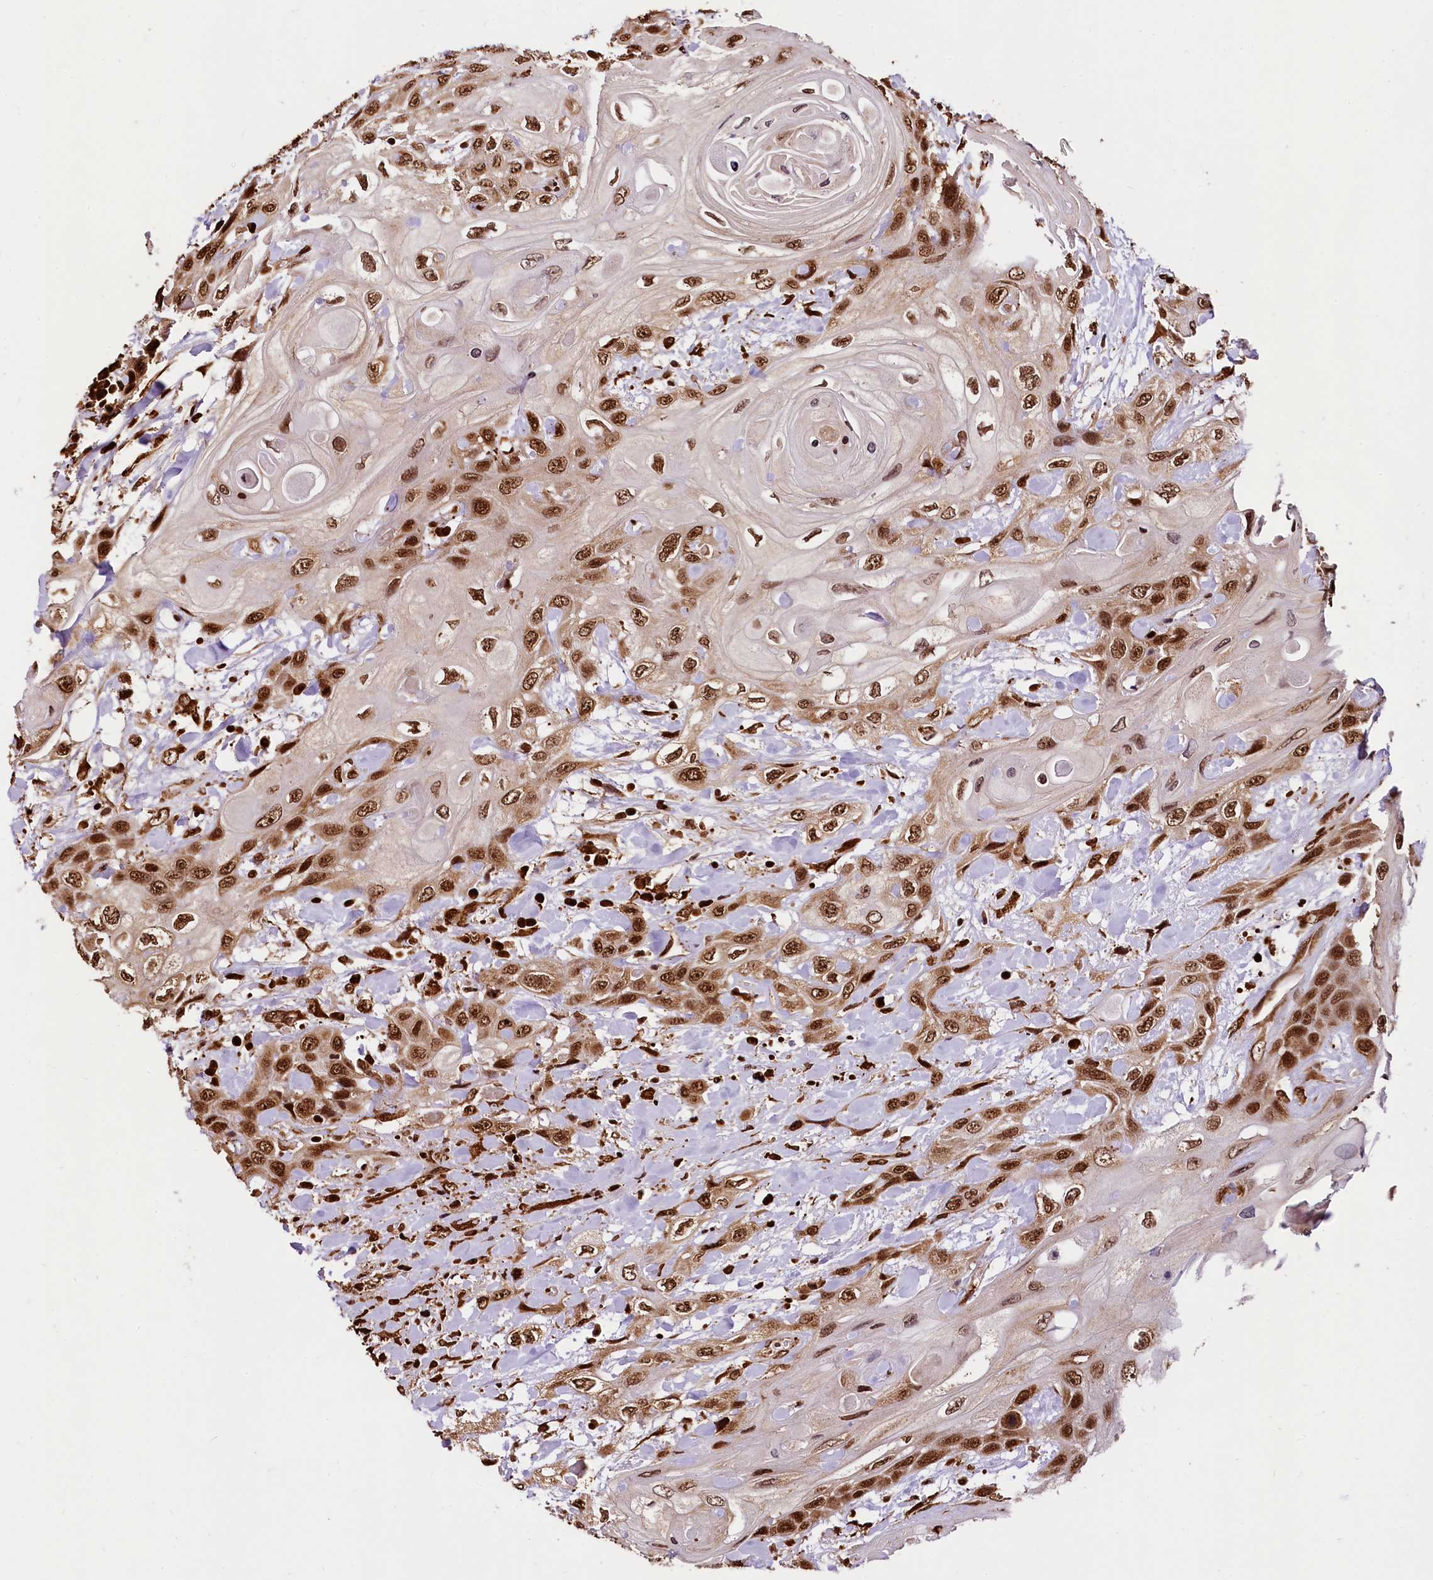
{"staining": {"intensity": "moderate", "quantity": ">75%", "location": "nuclear"}, "tissue": "head and neck cancer", "cell_type": "Tumor cells", "image_type": "cancer", "snomed": [{"axis": "morphology", "description": "Squamous cell carcinoma, NOS"}, {"axis": "topography", "description": "Head-Neck"}], "caption": "Tumor cells demonstrate medium levels of moderate nuclear staining in about >75% of cells in squamous cell carcinoma (head and neck).", "gene": "PDS5B", "patient": {"sex": "female", "age": 43}}